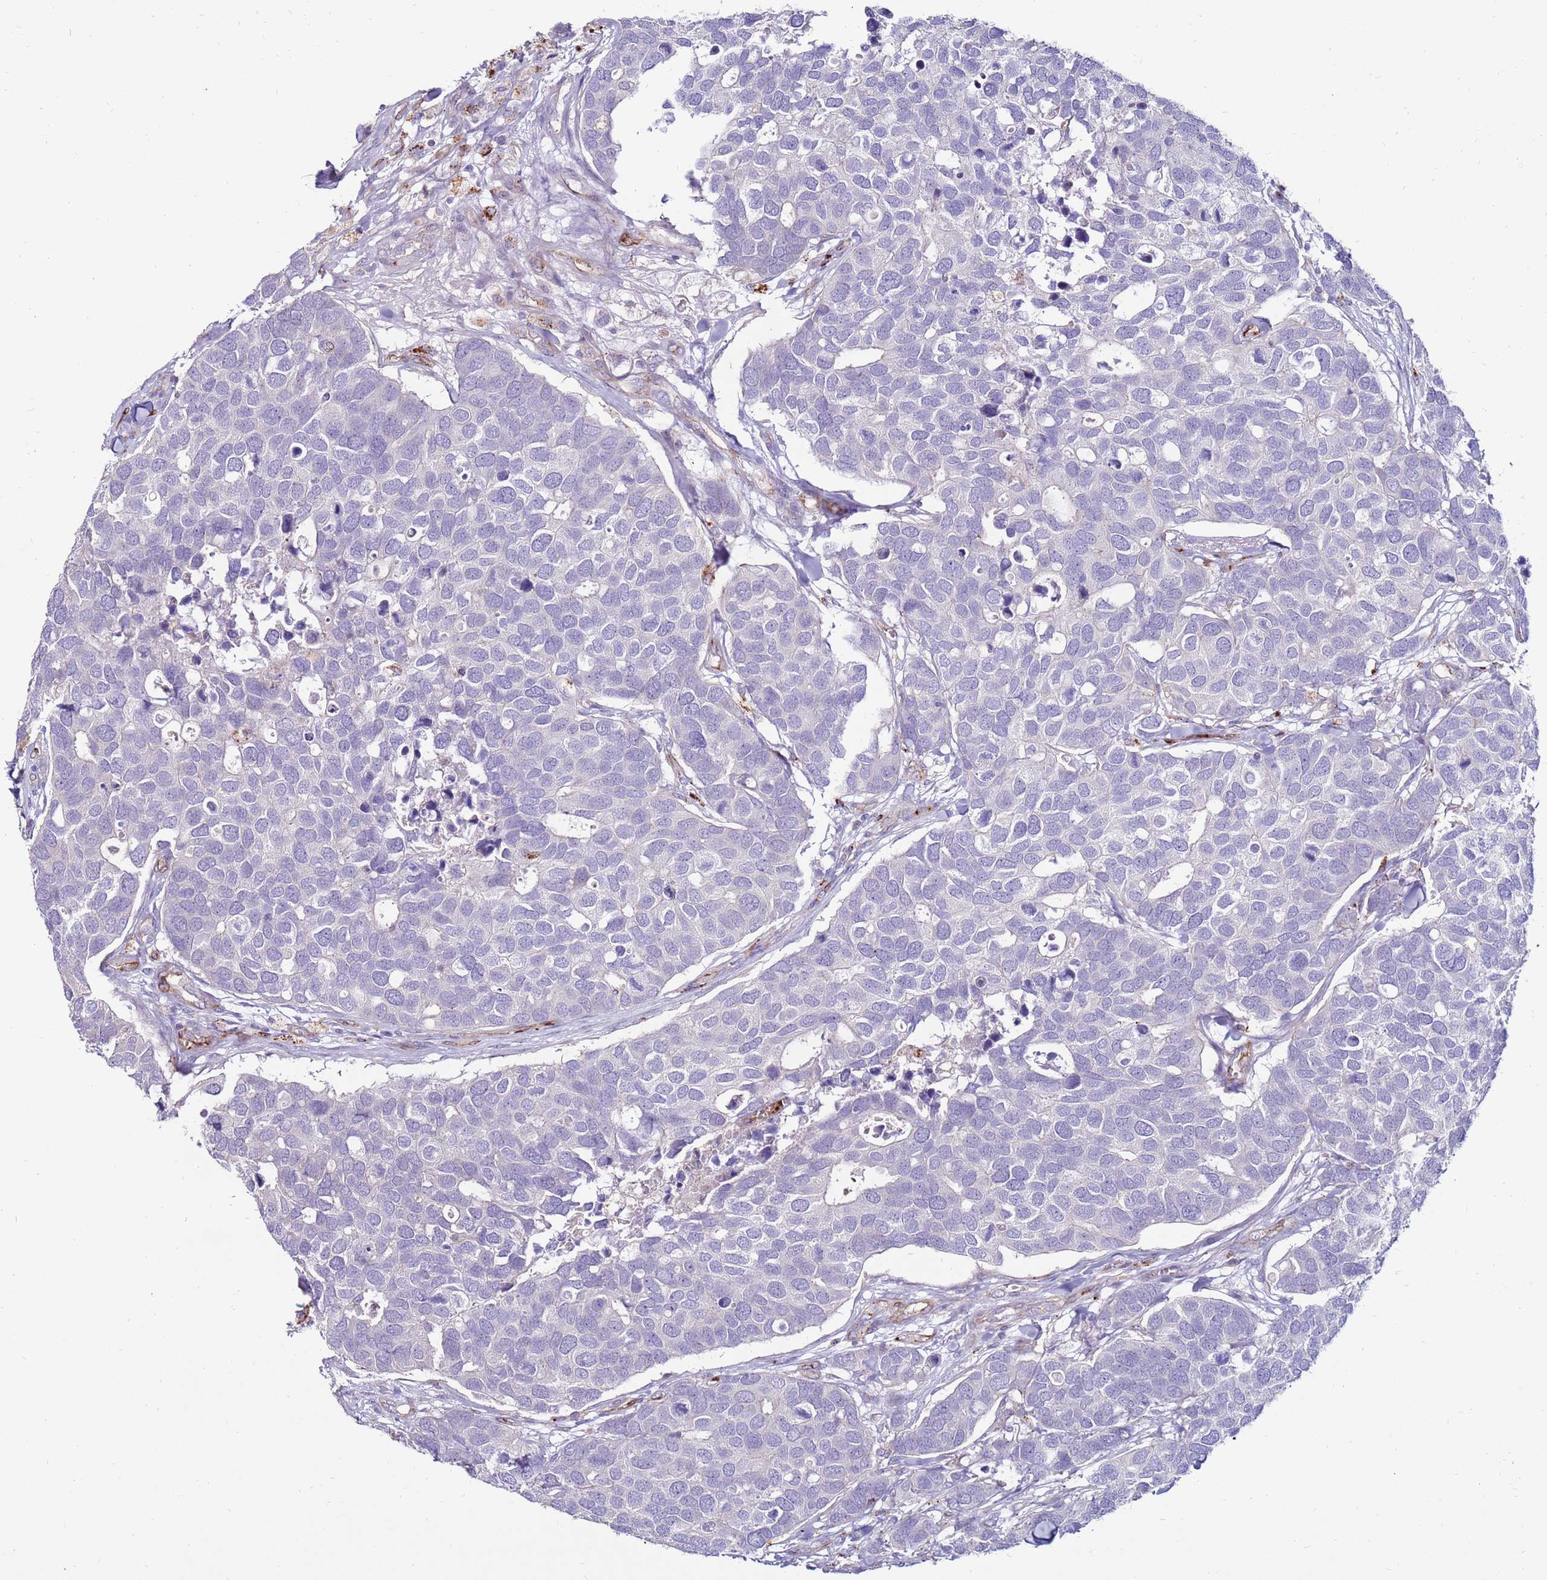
{"staining": {"intensity": "negative", "quantity": "none", "location": "none"}, "tissue": "breast cancer", "cell_type": "Tumor cells", "image_type": "cancer", "snomed": [{"axis": "morphology", "description": "Duct carcinoma"}, {"axis": "topography", "description": "Breast"}], "caption": "An image of breast cancer (infiltrating ductal carcinoma) stained for a protein demonstrates no brown staining in tumor cells.", "gene": "CLEC4M", "patient": {"sex": "female", "age": 83}}